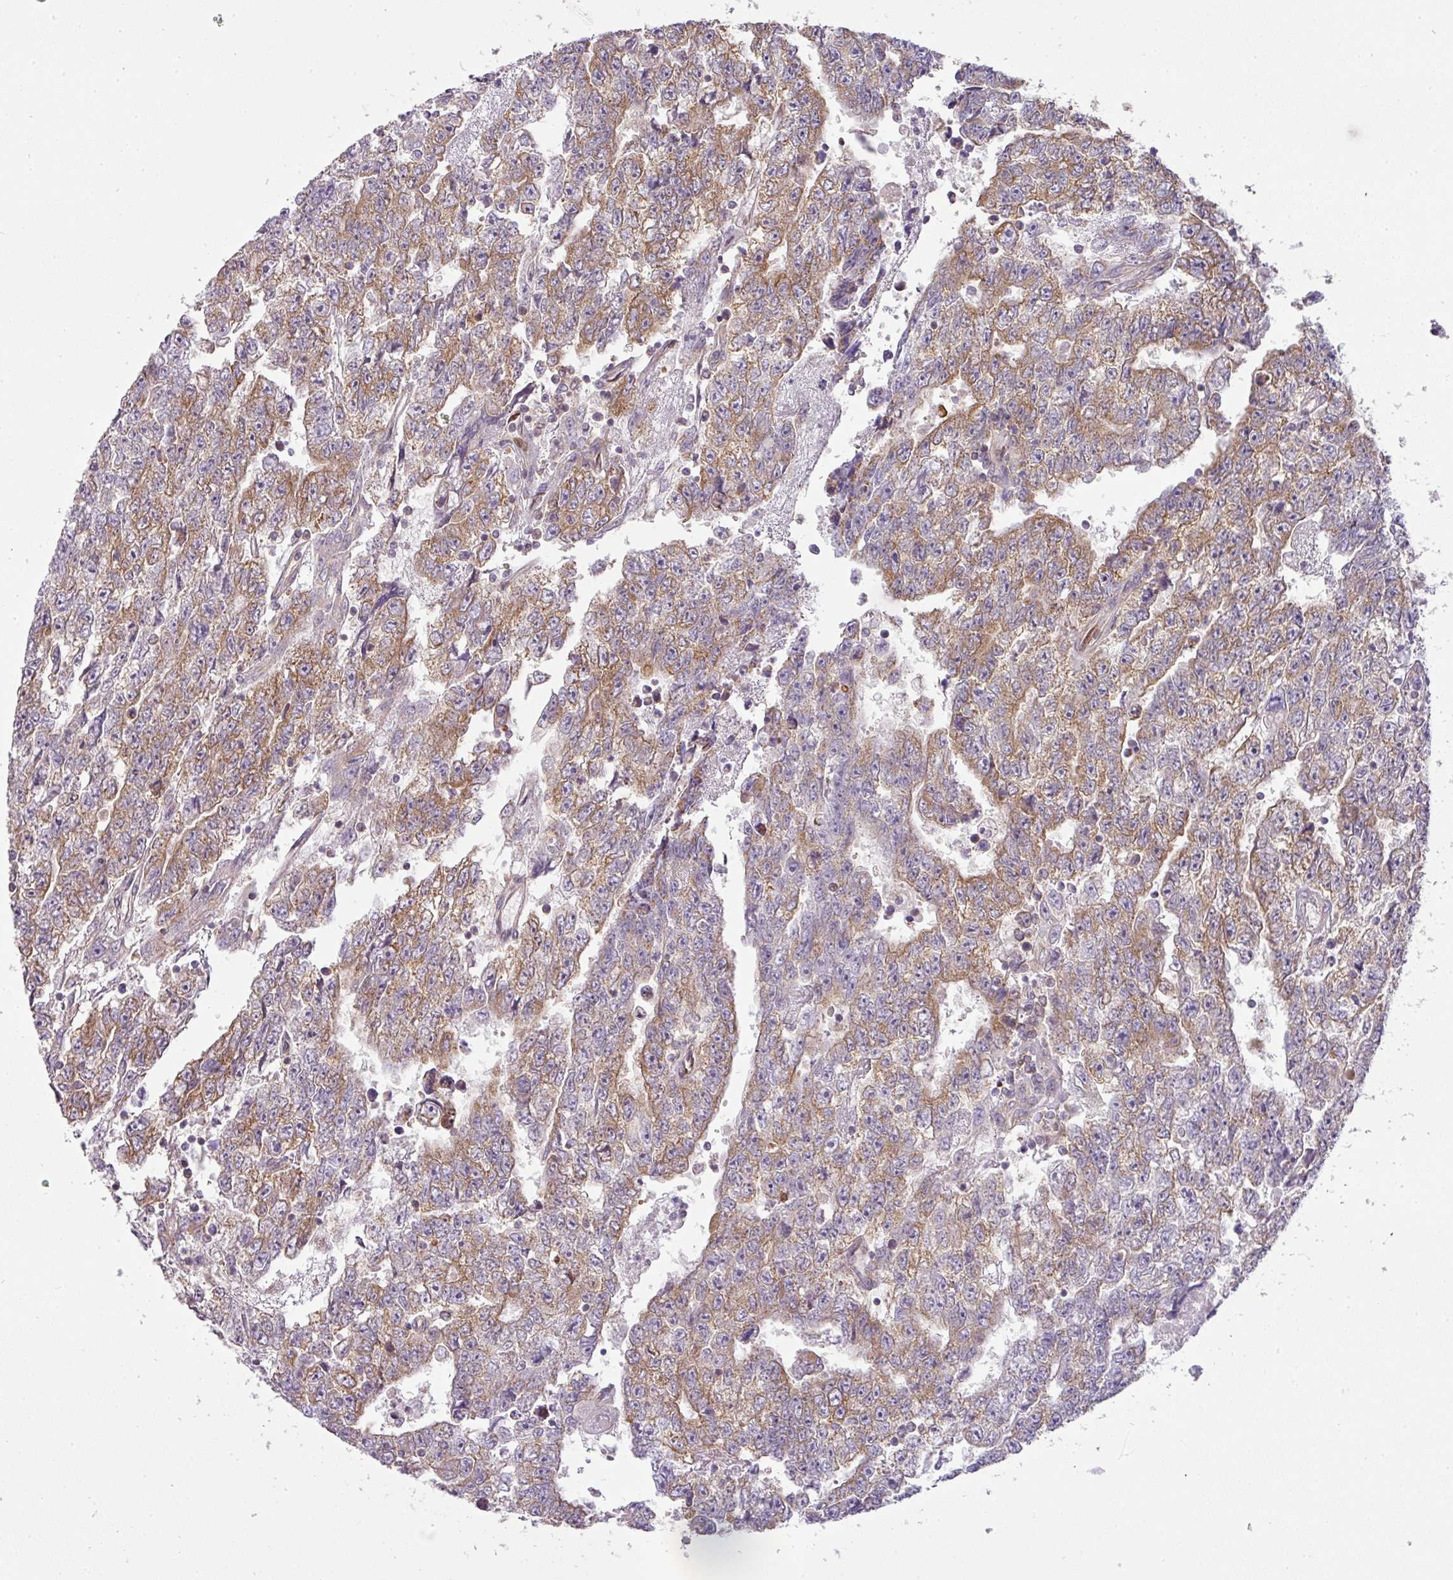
{"staining": {"intensity": "moderate", "quantity": ">75%", "location": "cytoplasmic/membranous"}, "tissue": "testis cancer", "cell_type": "Tumor cells", "image_type": "cancer", "snomed": [{"axis": "morphology", "description": "Carcinoma, Embryonal, NOS"}, {"axis": "topography", "description": "Testis"}], "caption": "Protein staining of testis cancer tissue reveals moderate cytoplasmic/membranous positivity in about >75% of tumor cells. Ihc stains the protein in brown and the nuclei are stained blue.", "gene": "ZNF211", "patient": {"sex": "male", "age": 25}}